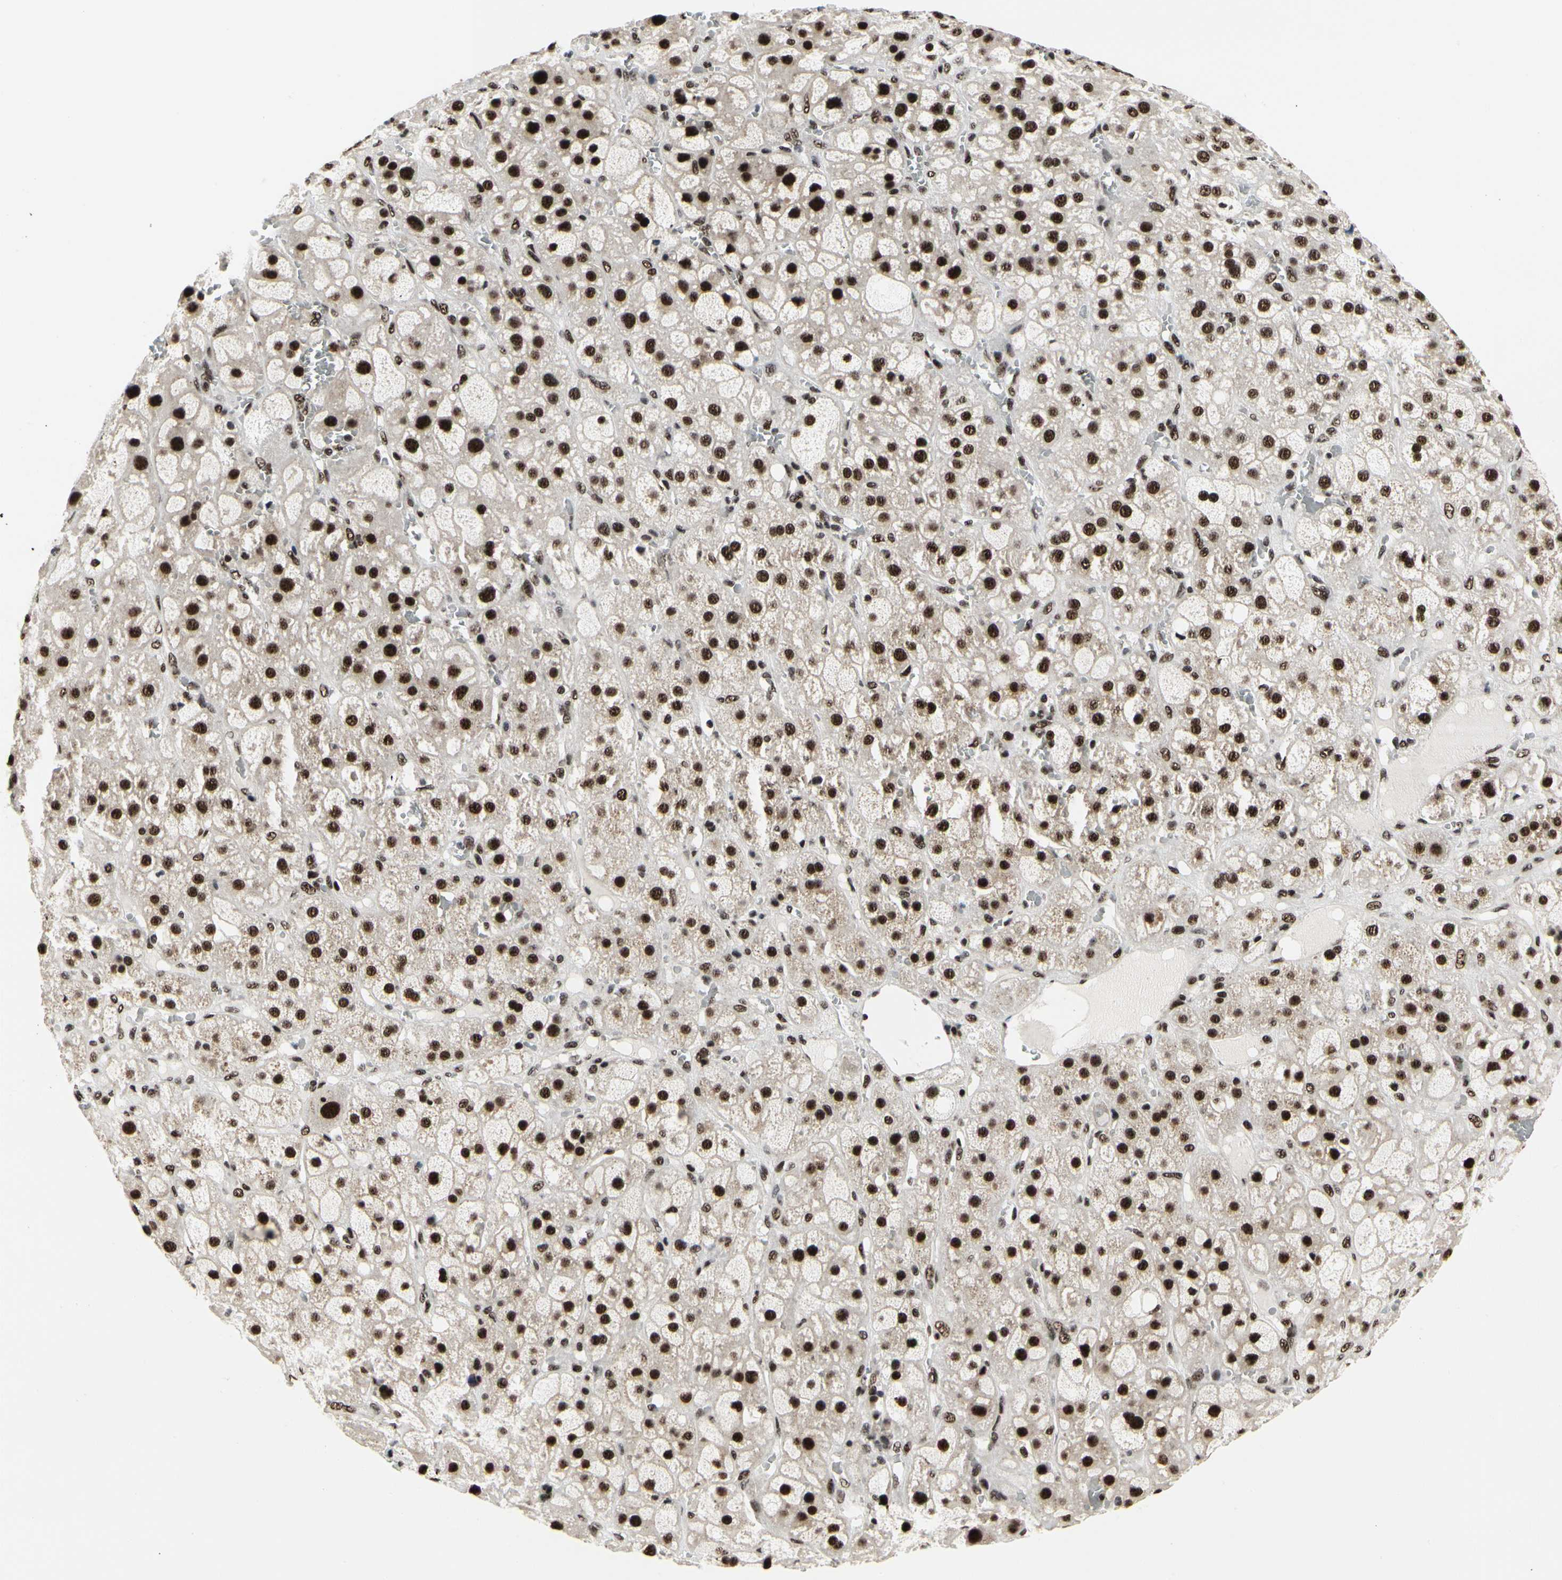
{"staining": {"intensity": "strong", "quantity": ">75%", "location": "nuclear"}, "tissue": "adrenal gland", "cell_type": "Glandular cells", "image_type": "normal", "snomed": [{"axis": "morphology", "description": "Normal tissue, NOS"}, {"axis": "topography", "description": "Adrenal gland"}], "caption": "Protein expression by IHC exhibits strong nuclear positivity in about >75% of glandular cells in unremarkable adrenal gland. (IHC, brightfield microscopy, high magnification).", "gene": "SRSF11", "patient": {"sex": "female", "age": 47}}